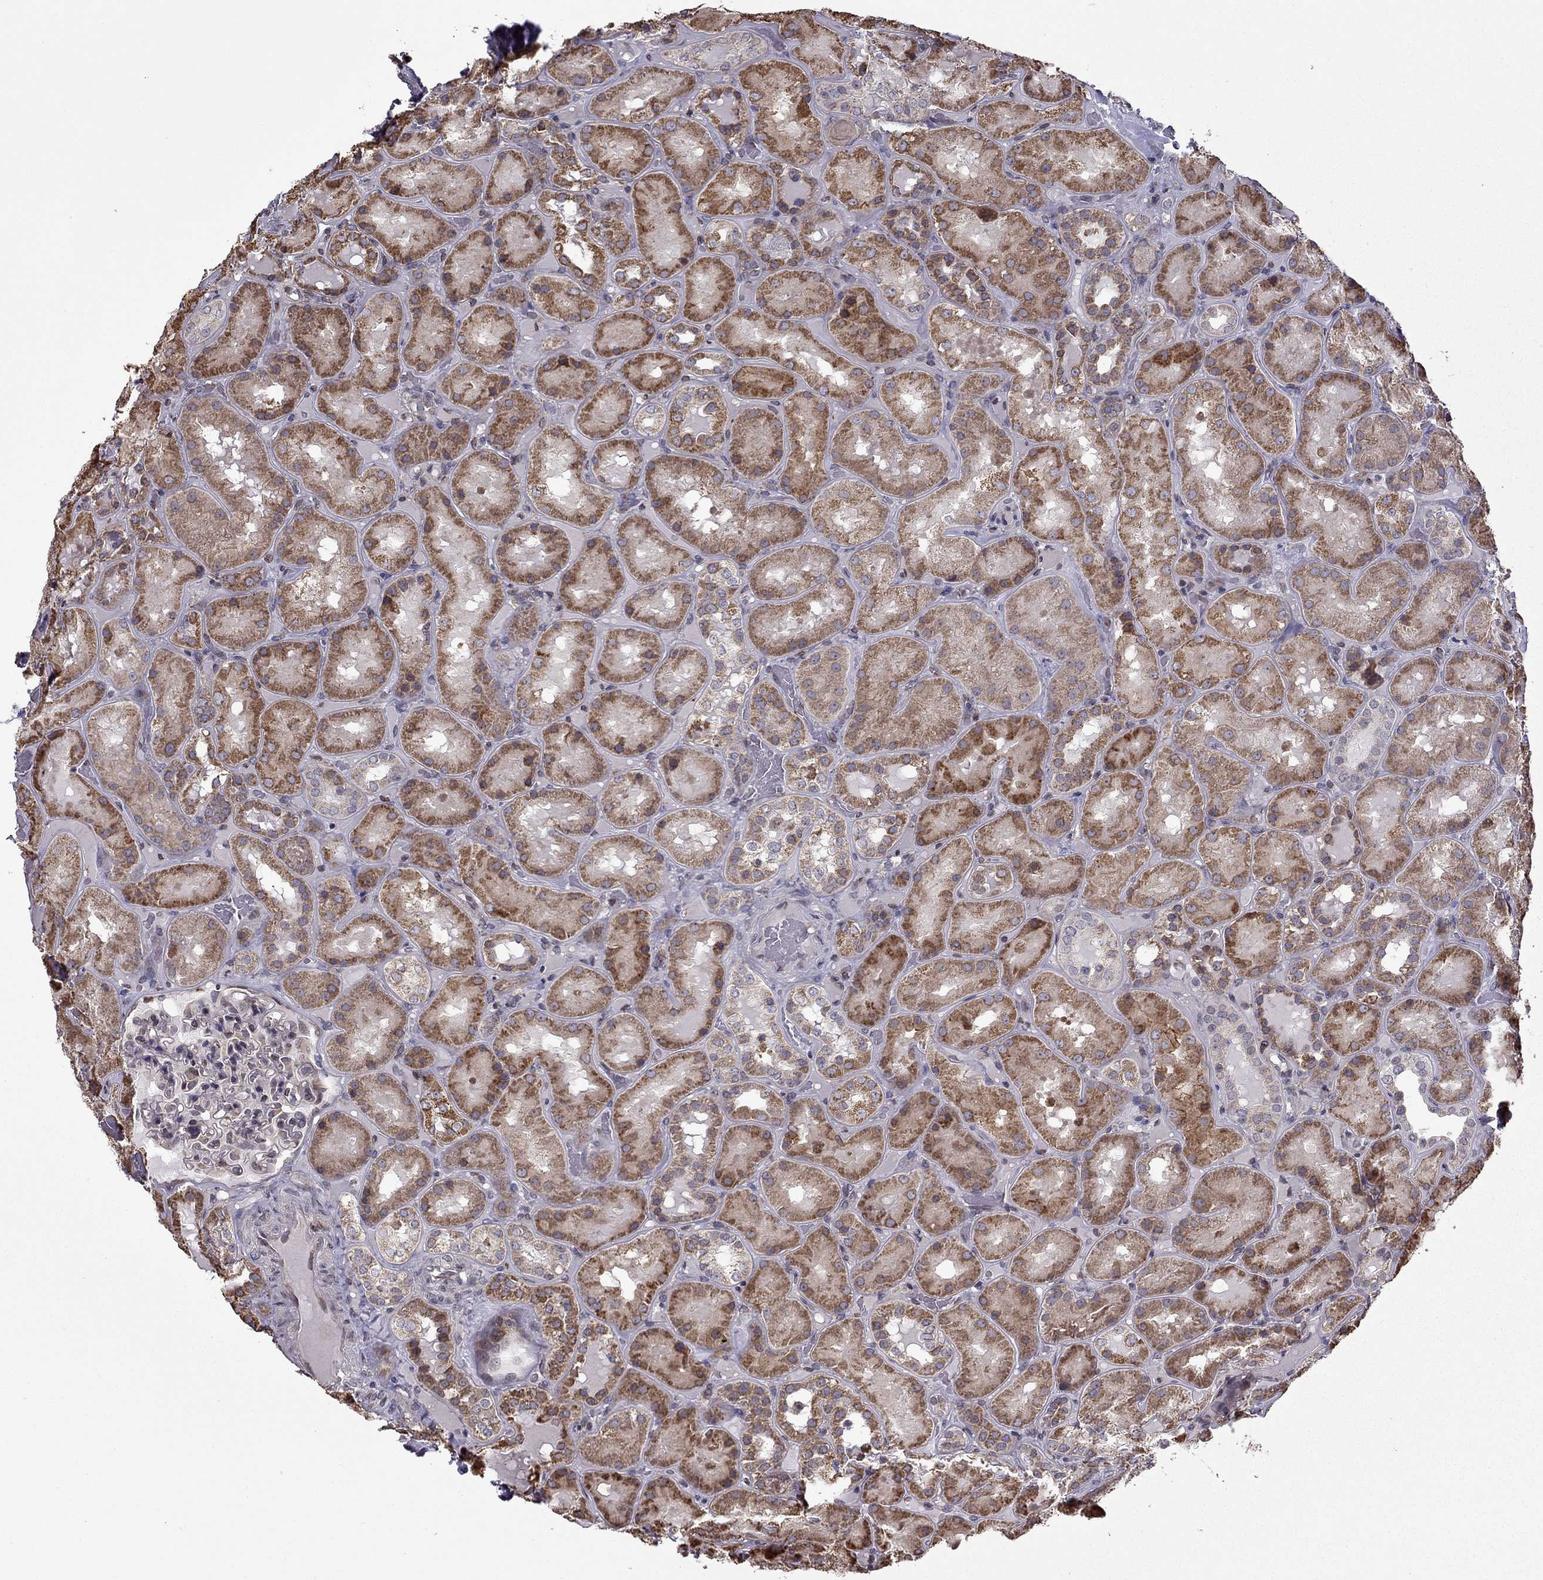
{"staining": {"intensity": "moderate", "quantity": "<25%", "location": "cytoplasmic/membranous"}, "tissue": "kidney", "cell_type": "Cells in glomeruli", "image_type": "normal", "snomed": [{"axis": "morphology", "description": "Normal tissue, NOS"}, {"axis": "topography", "description": "Kidney"}], "caption": "Protein staining shows moderate cytoplasmic/membranous positivity in approximately <25% of cells in glomeruli in normal kidney.", "gene": "IKBIP", "patient": {"sex": "male", "age": 73}}